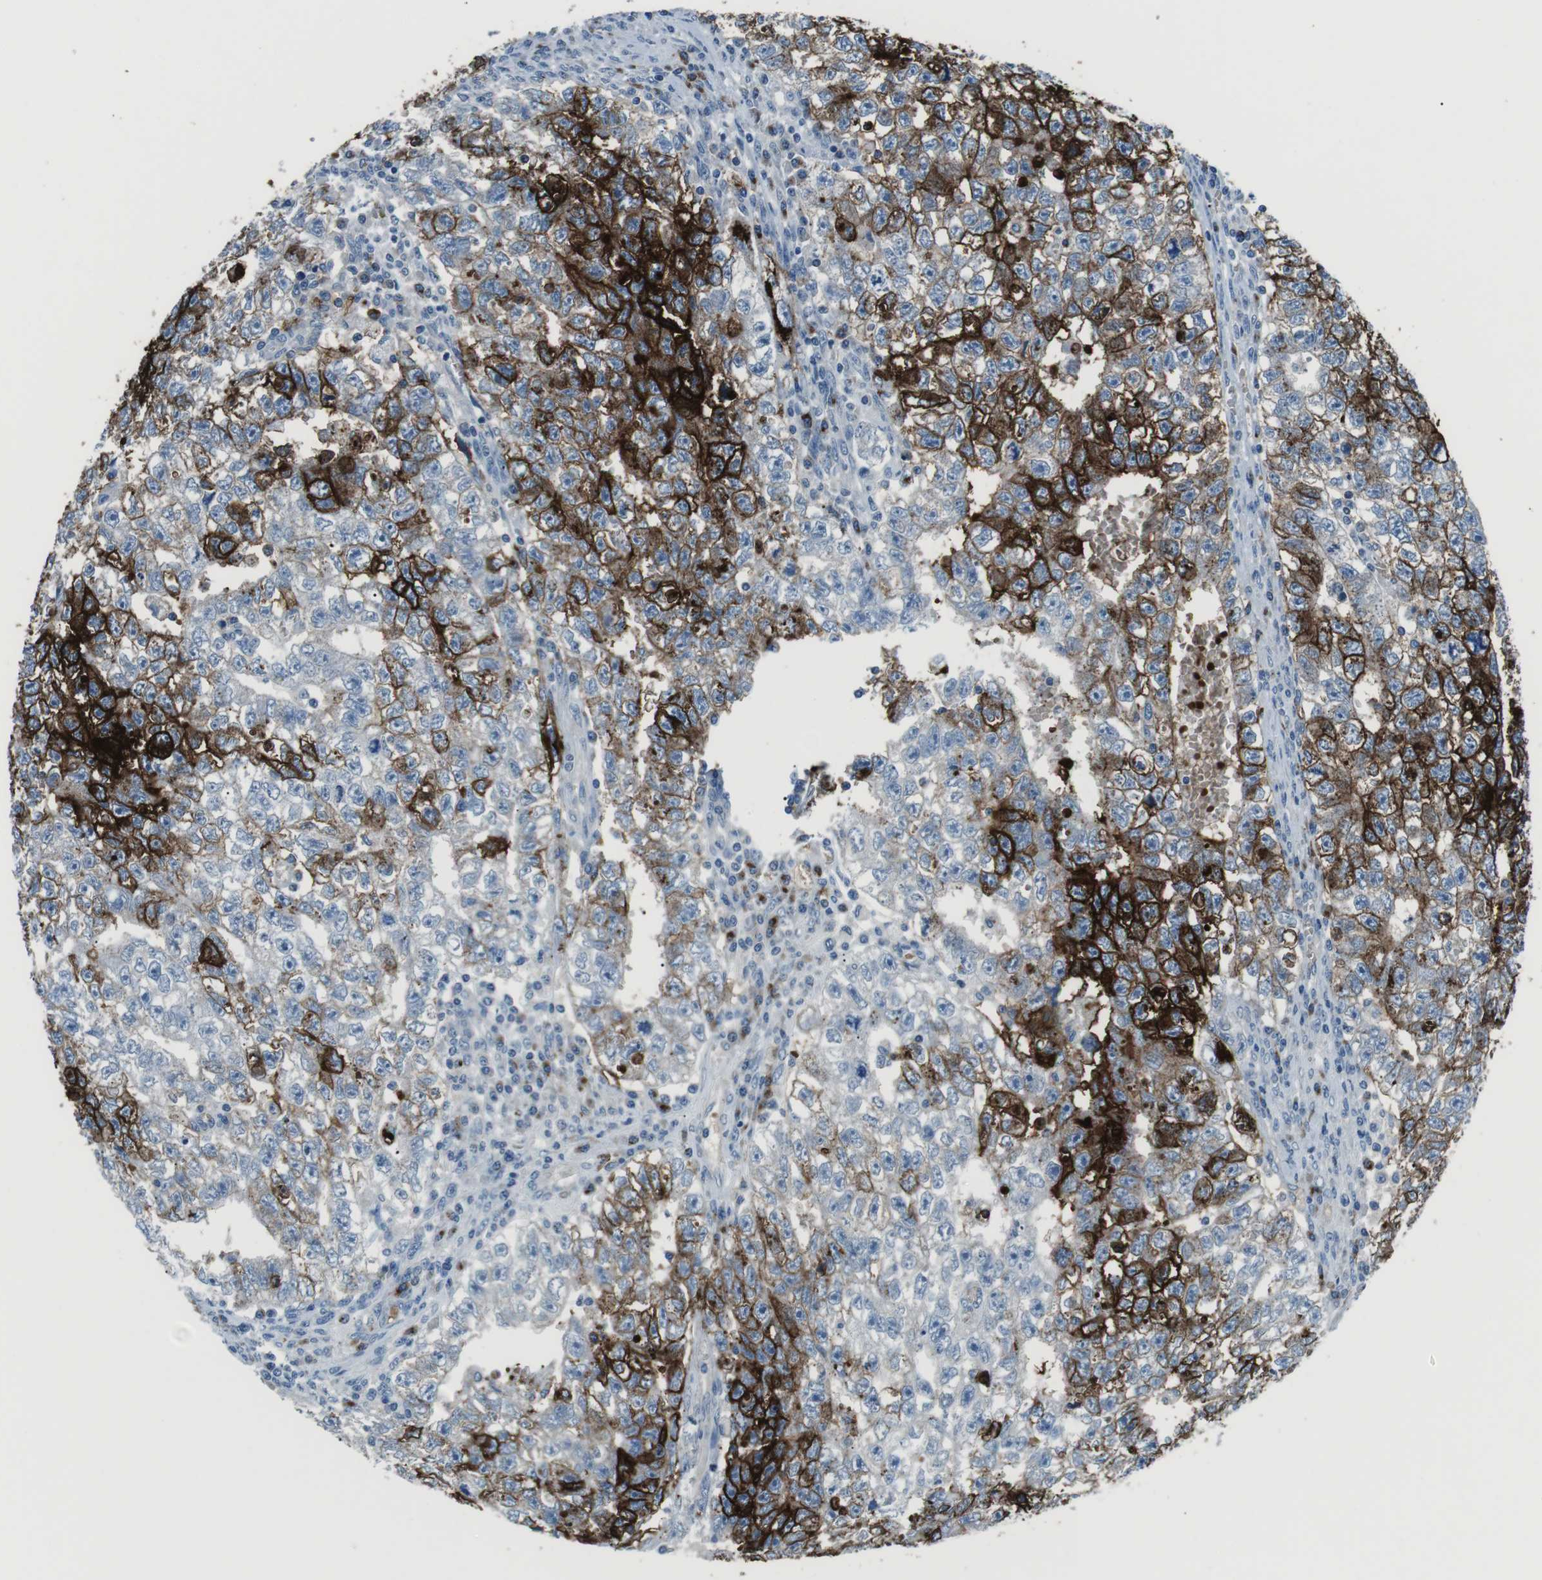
{"staining": {"intensity": "strong", "quantity": "25%-75%", "location": "cytoplasmic/membranous"}, "tissue": "testis cancer", "cell_type": "Tumor cells", "image_type": "cancer", "snomed": [{"axis": "morphology", "description": "Seminoma, NOS"}, {"axis": "morphology", "description": "Carcinoma, Embryonal, NOS"}, {"axis": "topography", "description": "Testis"}], "caption": "Seminoma (testis) stained with DAB (3,3'-diaminobenzidine) immunohistochemistry exhibits high levels of strong cytoplasmic/membranous expression in about 25%-75% of tumor cells.", "gene": "ST6GAL1", "patient": {"sex": "male", "age": 38}}